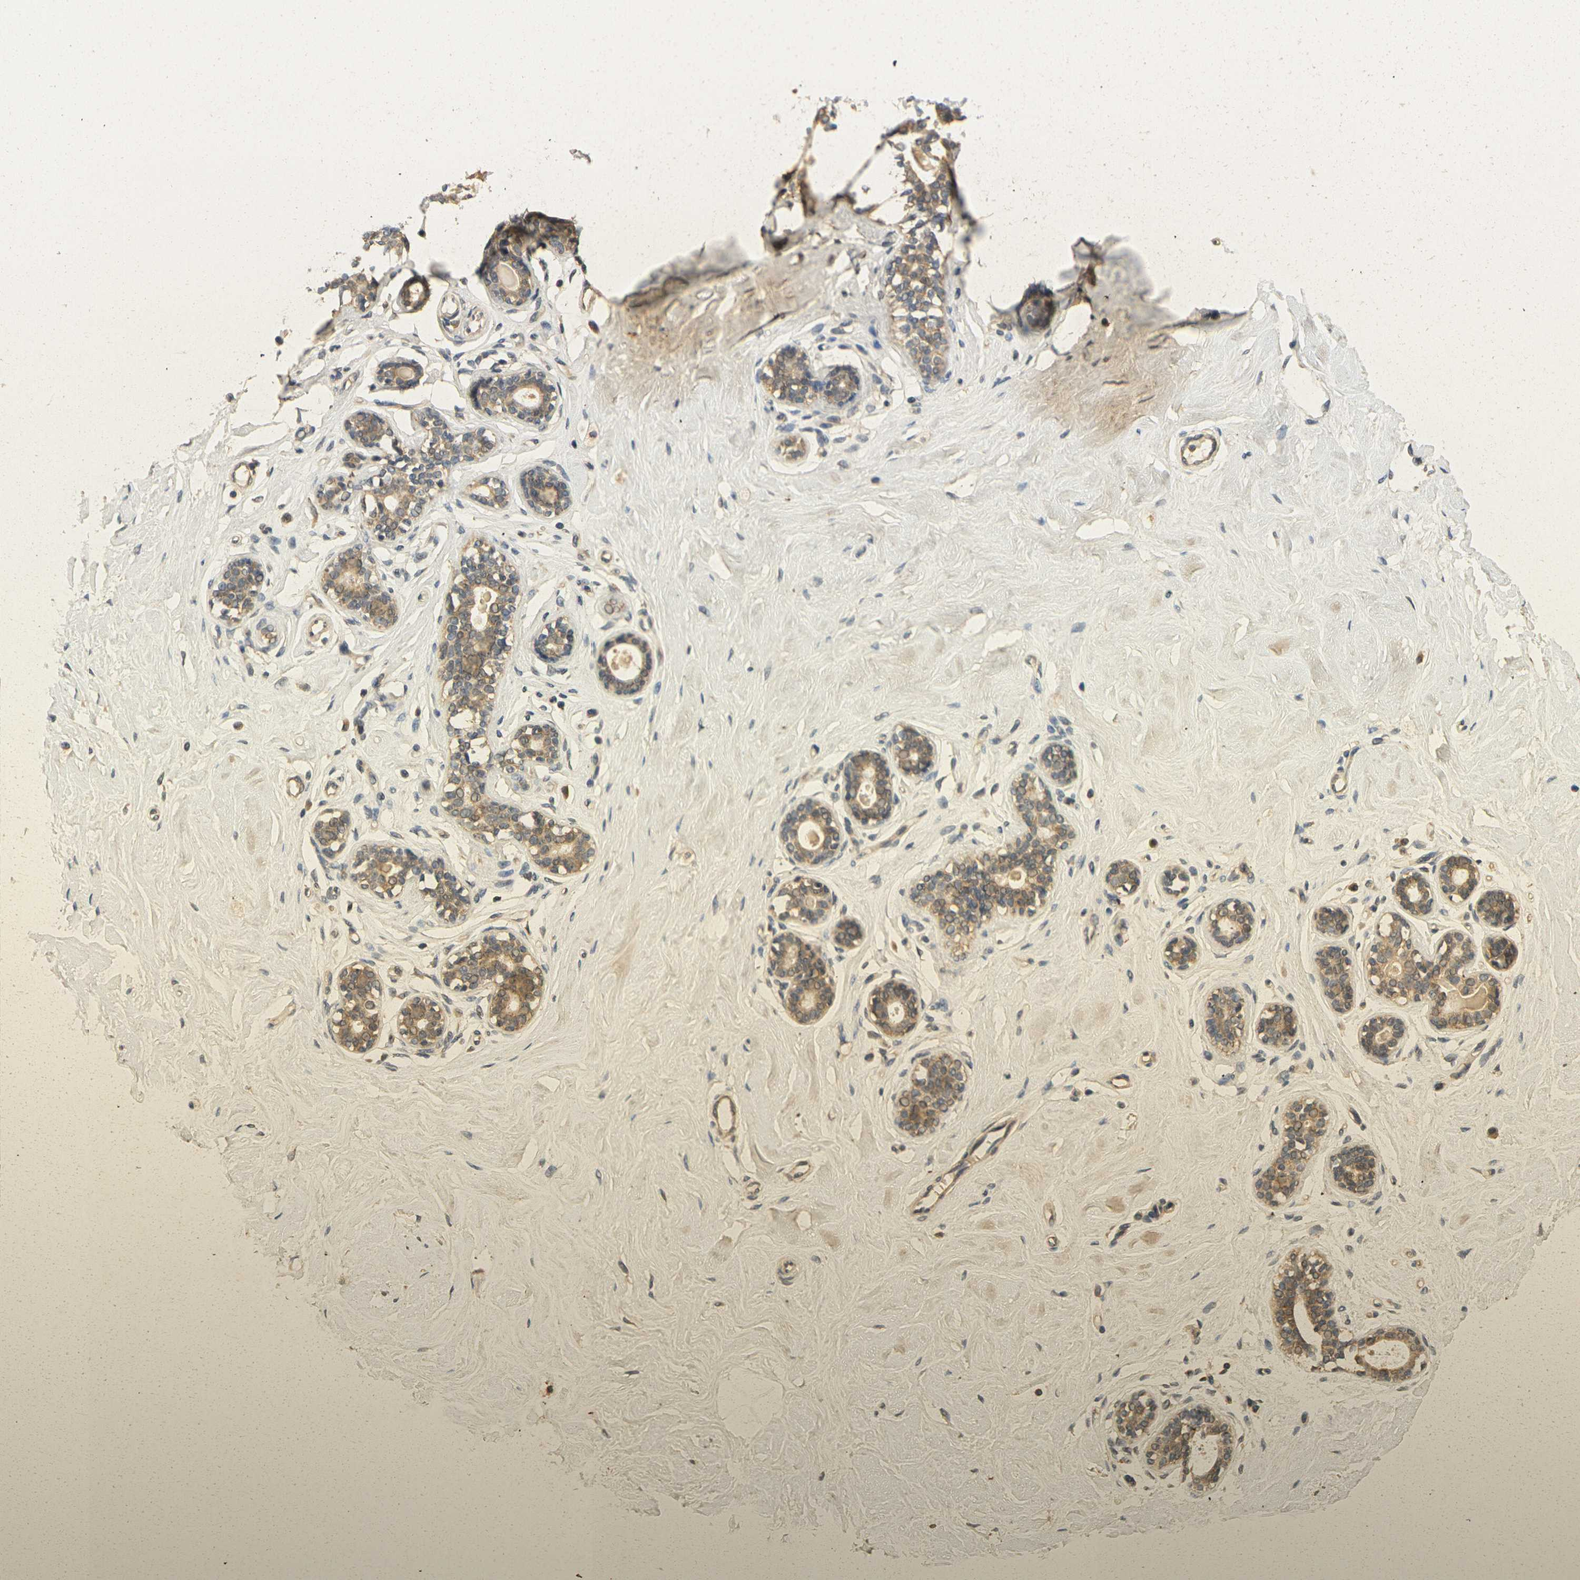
{"staining": {"intensity": "negative", "quantity": "none", "location": "none"}, "tissue": "breast", "cell_type": "Adipocytes", "image_type": "normal", "snomed": [{"axis": "morphology", "description": "Normal tissue, NOS"}, {"axis": "topography", "description": "Breast"}], "caption": "Immunohistochemical staining of benign human breast displays no significant positivity in adipocytes. Brightfield microscopy of IHC stained with DAB (3,3'-diaminobenzidine) (brown) and hematoxylin (blue), captured at high magnification.", "gene": "GDAP1", "patient": {"sex": "female", "age": 23}}